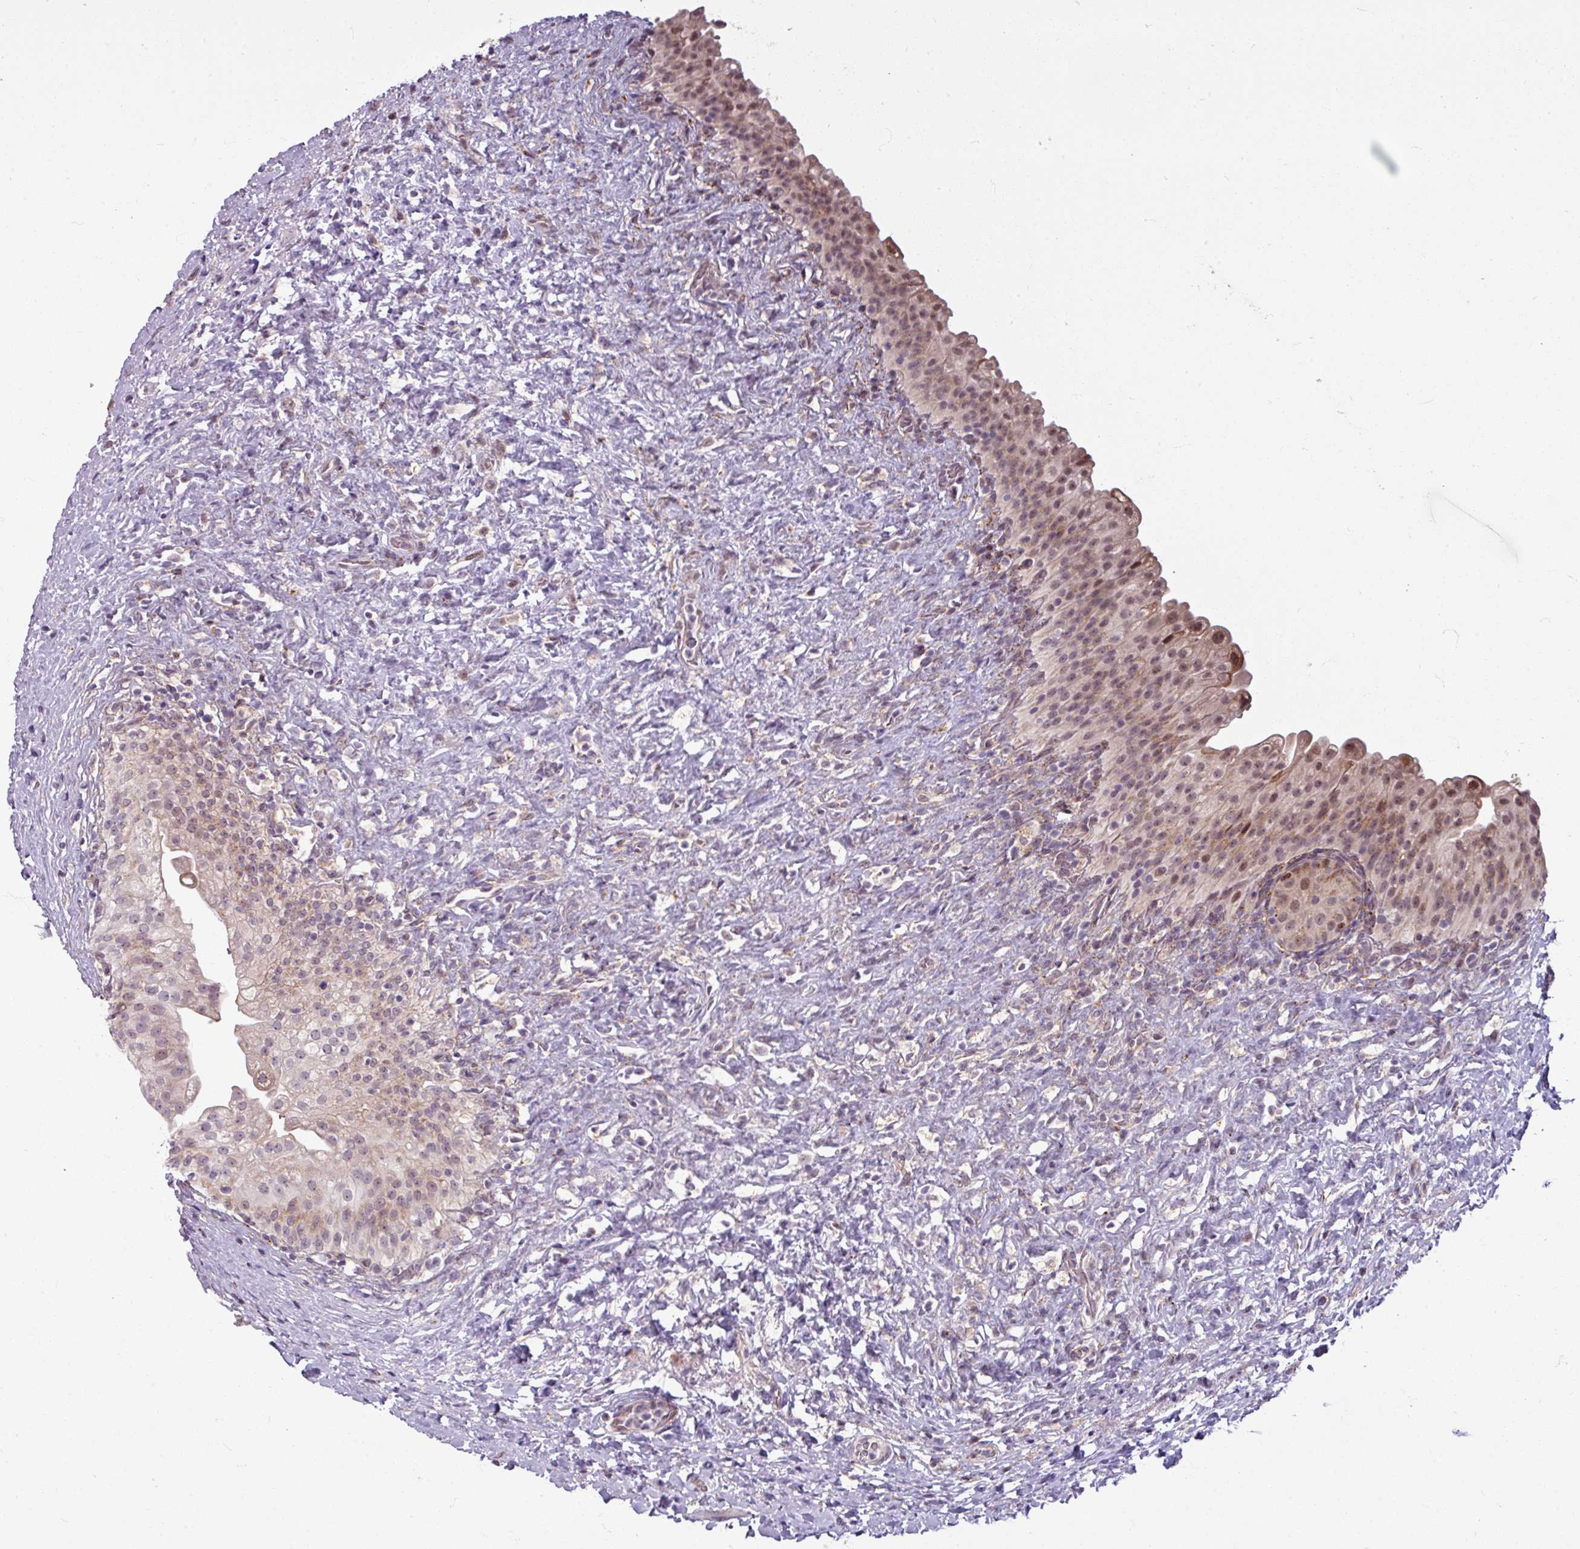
{"staining": {"intensity": "moderate", "quantity": "25%-75%", "location": "cytoplasmic/membranous,nuclear"}, "tissue": "urinary bladder", "cell_type": "Urothelial cells", "image_type": "normal", "snomed": [{"axis": "morphology", "description": "Normal tissue, NOS"}, {"axis": "topography", "description": "Urinary bladder"}], "caption": "Human urinary bladder stained with a brown dye demonstrates moderate cytoplasmic/membranous,nuclear positive staining in approximately 25%-75% of urothelial cells.", "gene": "MAGT1", "patient": {"sex": "female", "age": 27}}